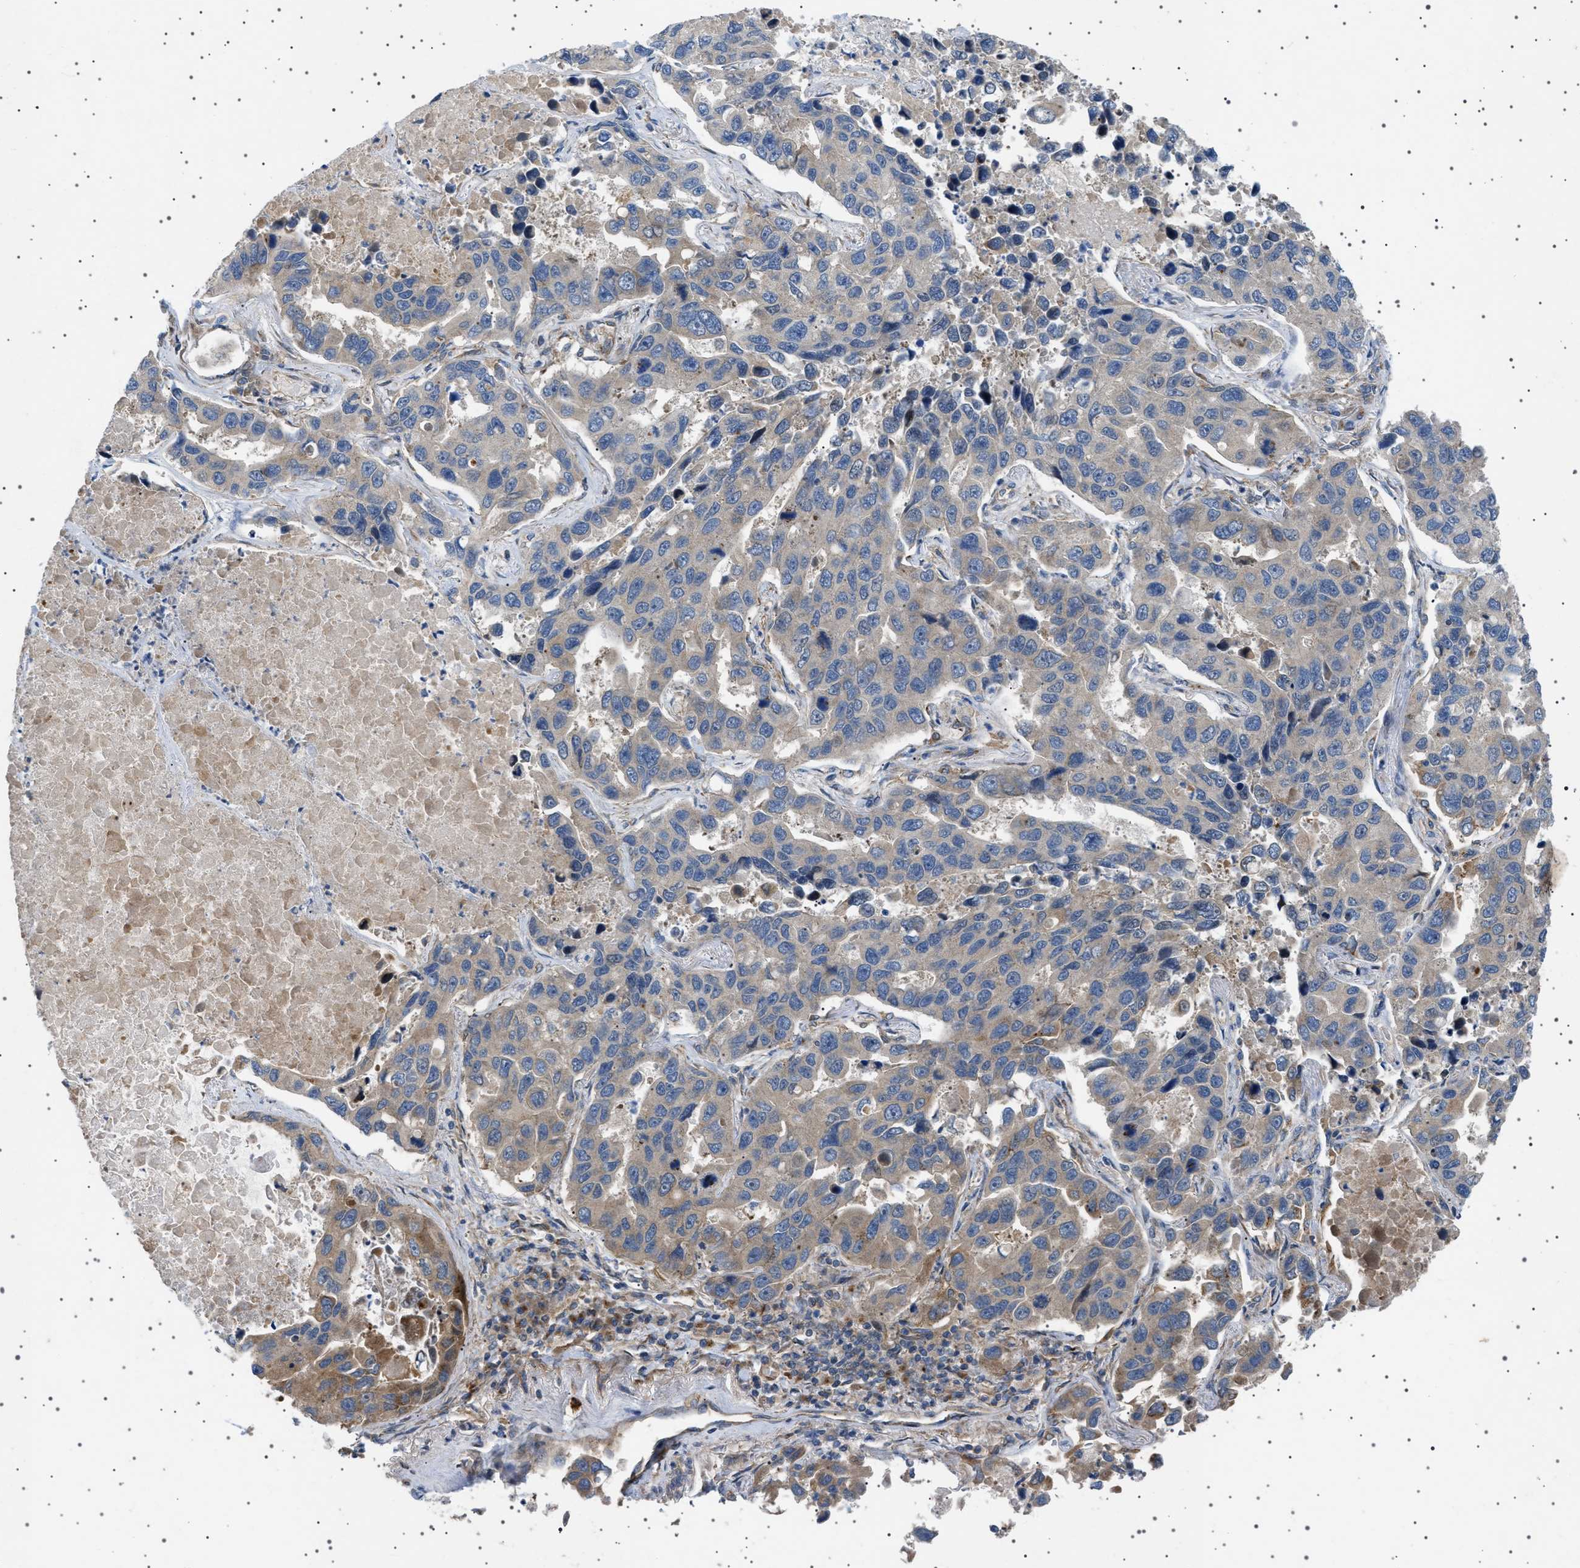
{"staining": {"intensity": "weak", "quantity": "<25%", "location": "cytoplasmic/membranous"}, "tissue": "lung cancer", "cell_type": "Tumor cells", "image_type": "cancer", "snomed": [{"axis": "morphology", "description": "Adenocarcinoma, NOS"}, {"axis": "topography", "description": "Lung"}], "caption": "Lung cancer (adenocarcinoma) stained for a protein using IHC displays no positivity tumor cells.", "gene": "CCDC186", "patient": {"sex": "male", "age": 64}}